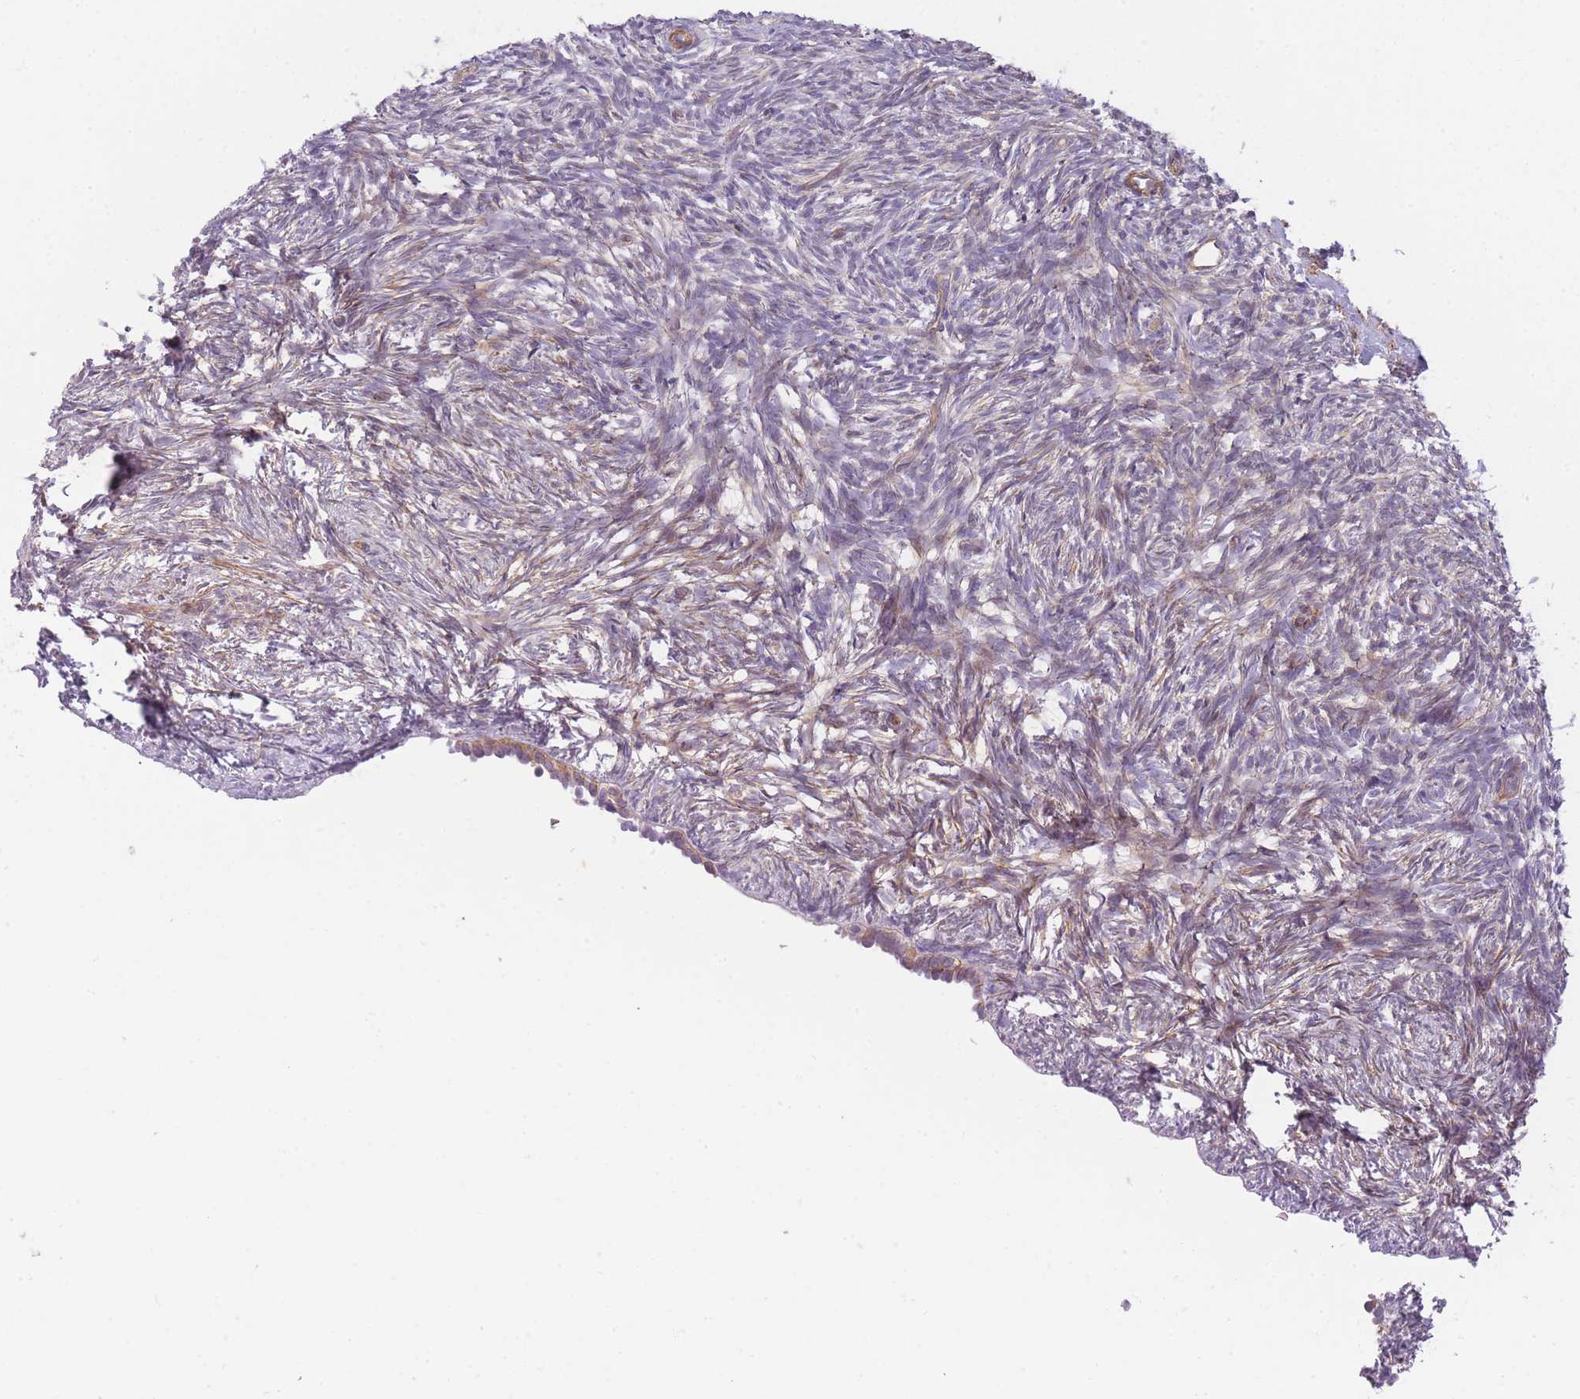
{"staining": {"intensity": "moderate", "quantity": "25%-75%", "location": "cytoplasmic/membranous"}, "tissue": "ovary", "cell_type": "Ovarian stroma cells", "image_type": "normal", "snomed": [{"axis": "morphology", "description": "Normal tissue, NOS"}, {"axis": "topography", "description": "Ovary"}], "caption": "Protein staining by immunohistochemistry exhibits moderate cytoplasmic/membranous positivity in about 25%-75% of ovarian stroma cells in benign ovary. (DAB (3,3'-diaminobenzidine) IHC, brown staining for protein, blue staining for nuclei).", "gene": "OR6B2", "patient": {"sex": "female", "age": 51}}